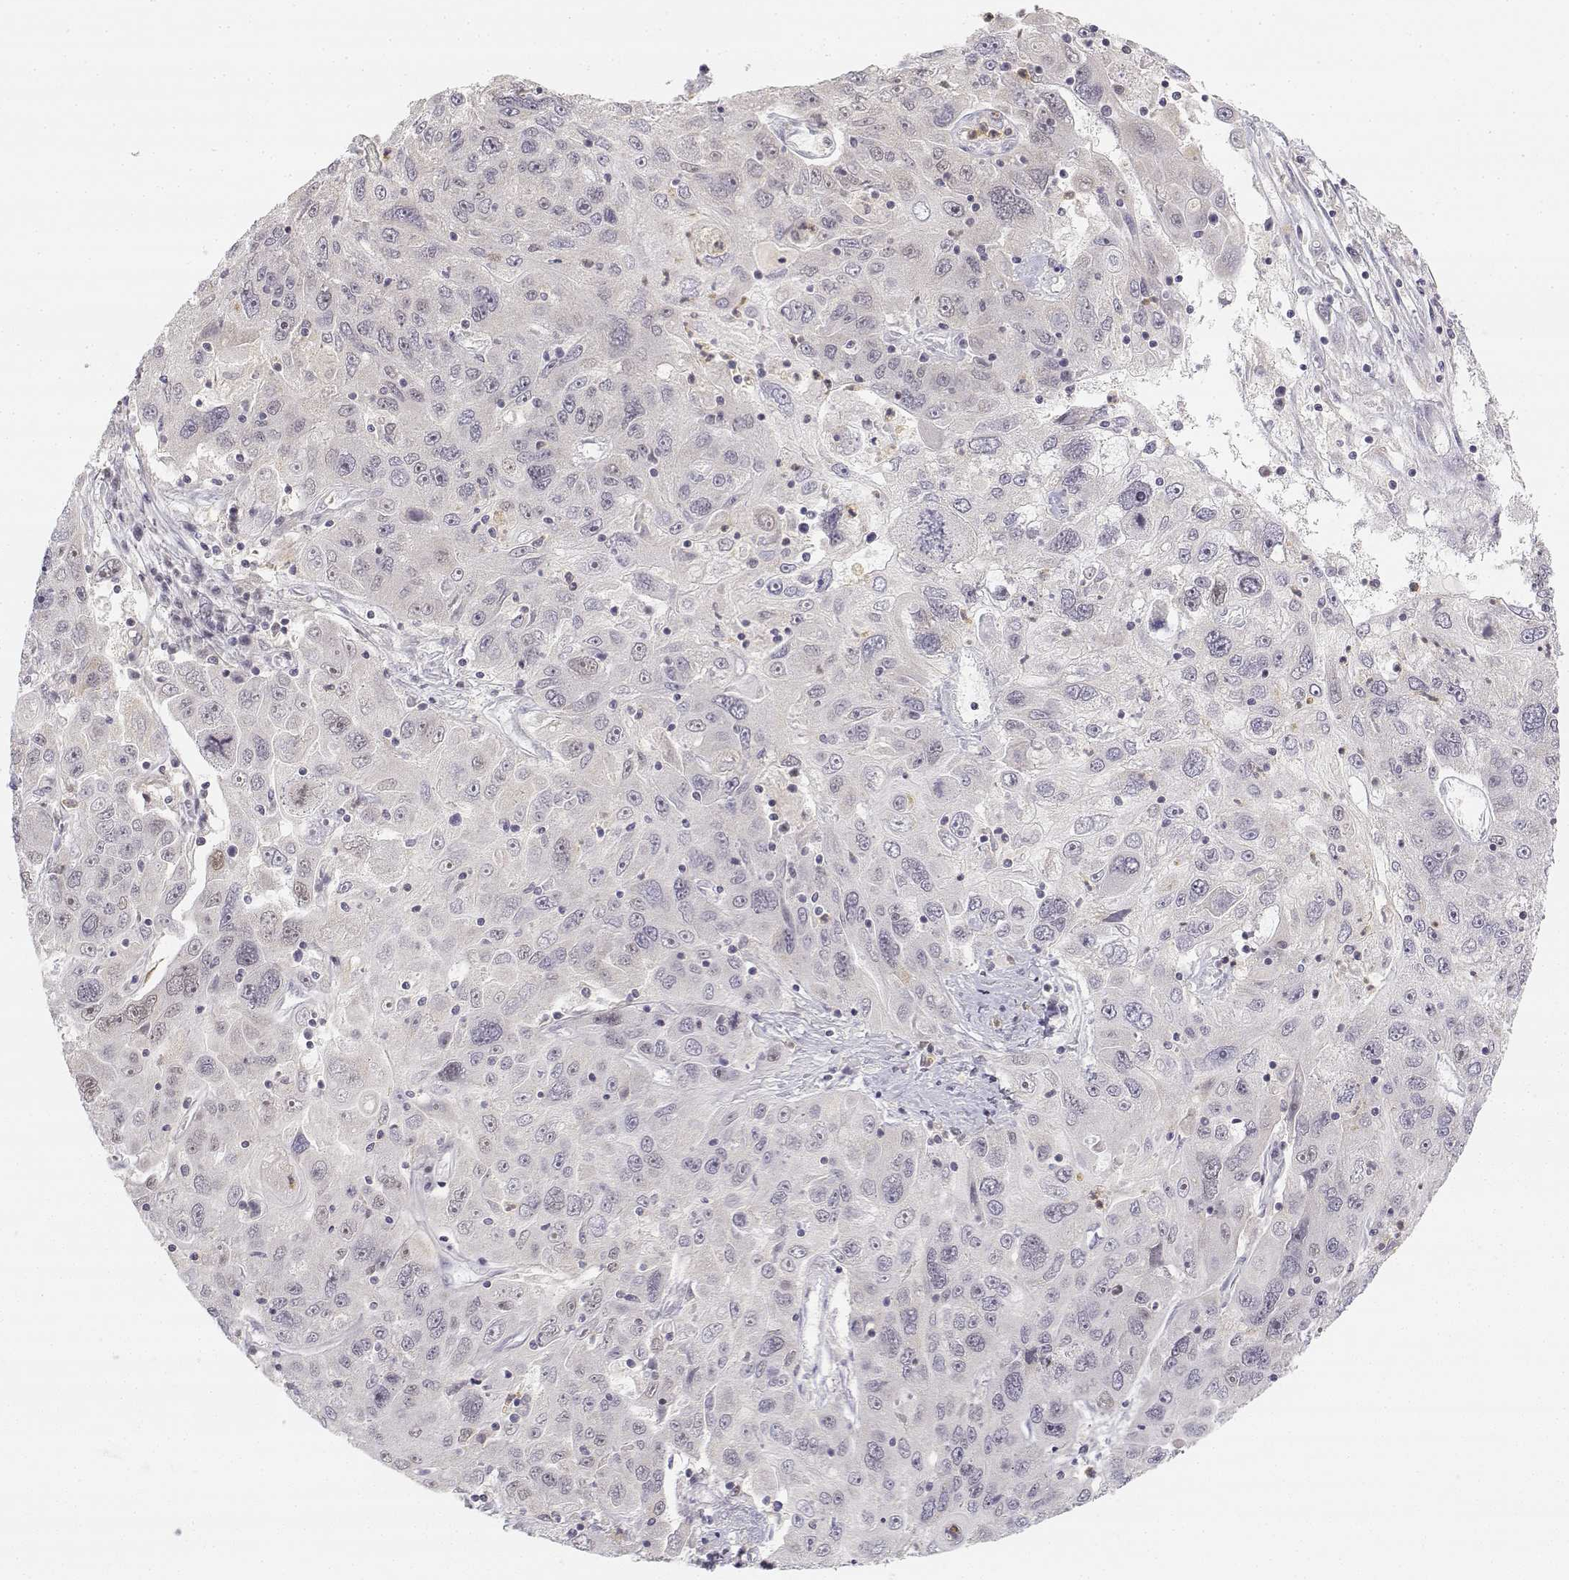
{"staining": {"intensity": "negative", "quantity": "none", "location": "none"}, "tissue": "stomach cancer", "cell_type": "Tumor cells", "image_type": "cancer", "snomed": [{"axis": "morphology", "description": "Adenocarcinoma, NOS"}, {"axis": "topography", "description": "Stomach"}], "caption": "Stomach adenocarcinoma was stained to show a protein in brown. There is no significant expression in tumor cells.", "gene": "GLIPR1L2", "patient": {"sex": "male", "age": 56}}